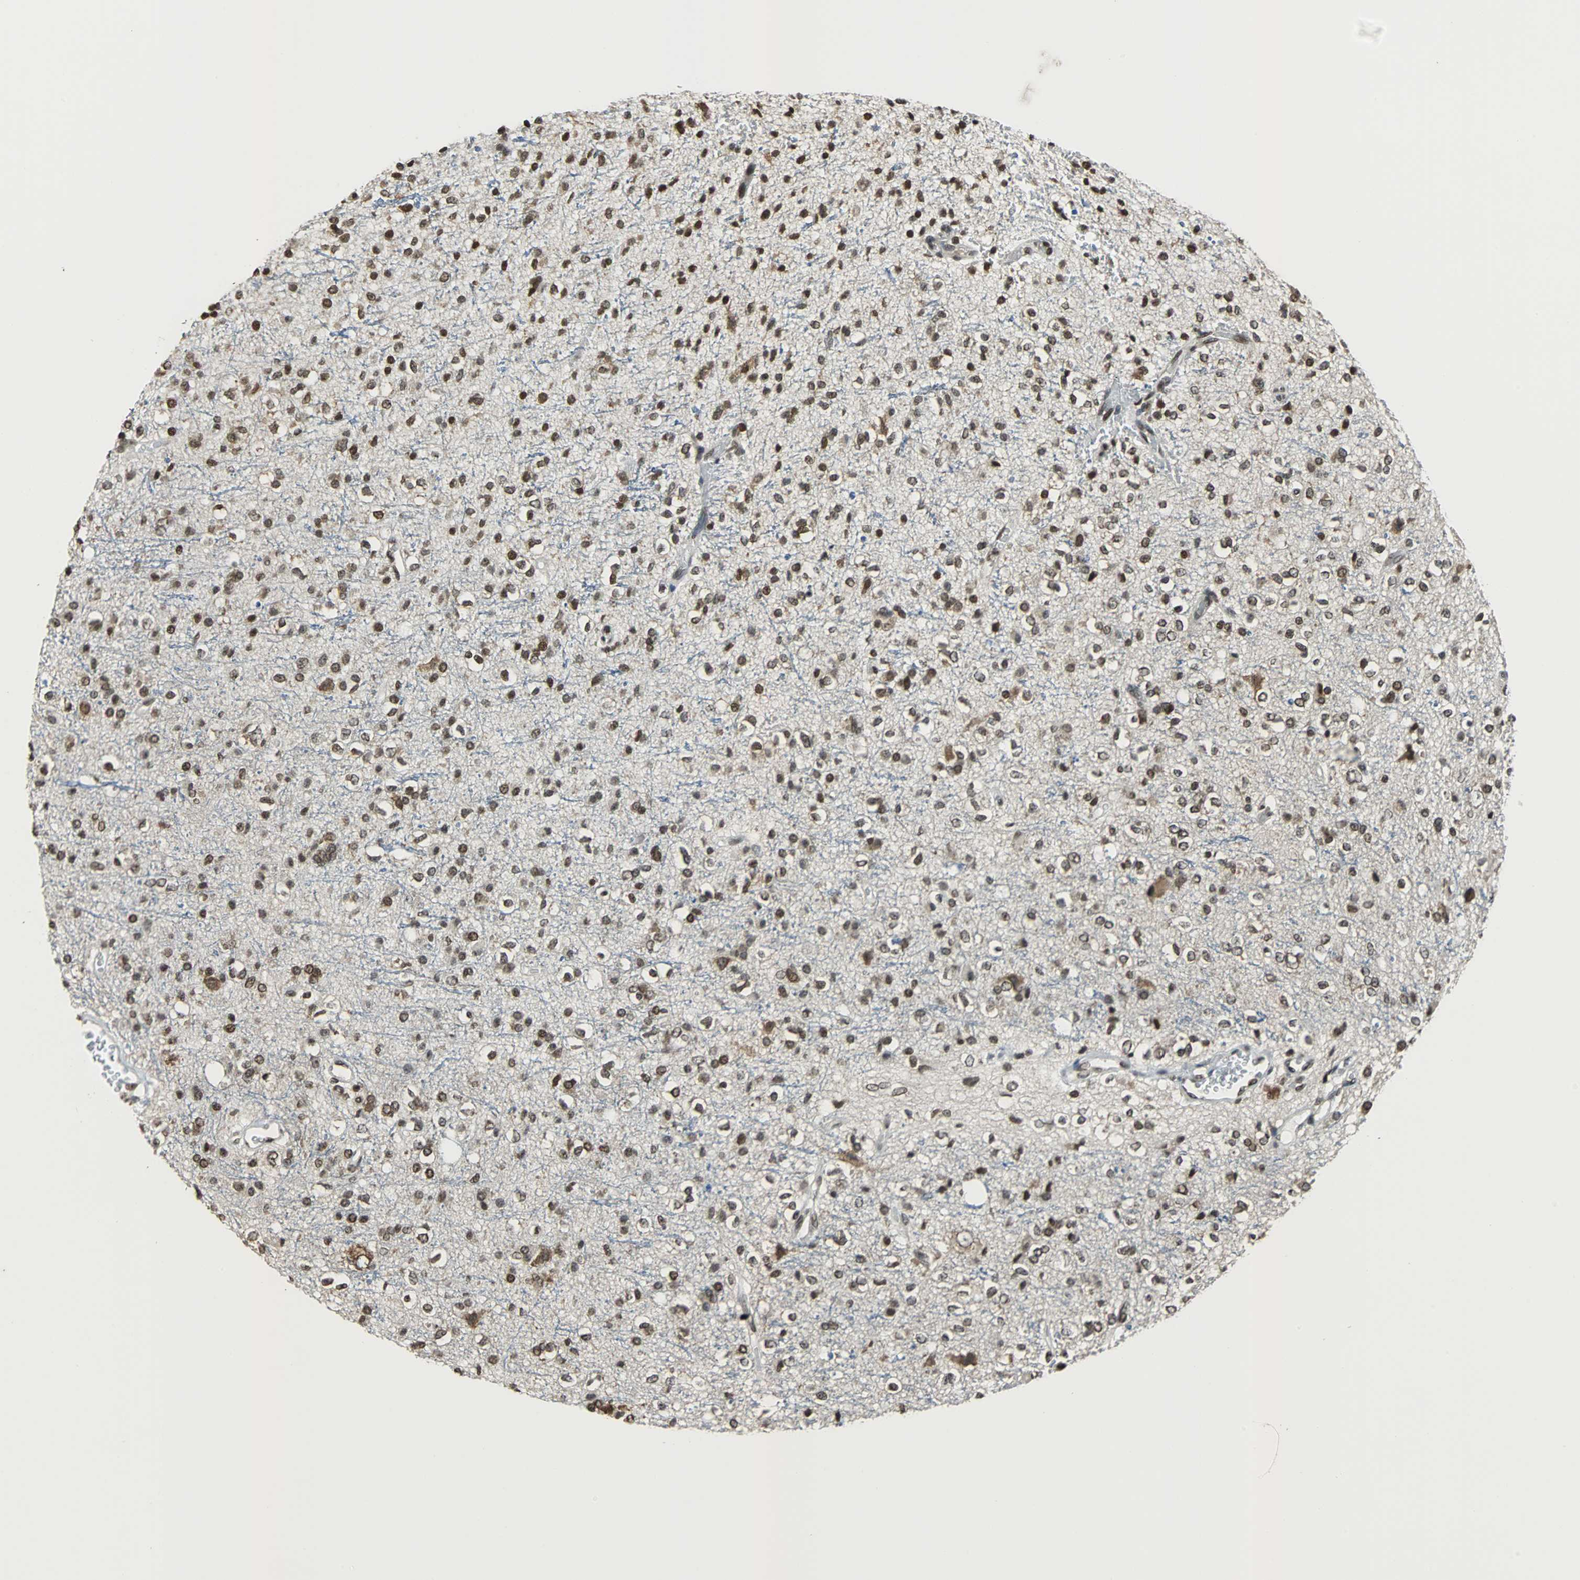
{"staining": {"intensity": "strong", "quantity": ">75%", "location": "nuclear"}, "tissue": "glioma", "cell_type": "Tumor cells", "image_type": "cancer", "snomed": [{"axis": "morphology", "description": "Glioma, malignant, High grade"}, {"axis": "topography", "description": "Brain"}], "caption": "Immunohistochemistry image of neoplastic tissue: high-grade glioma (malignant) stained using immunohistochemistry (IHC) shows high levels of strong protein expression localized specifically in the nuclear of tumor cells, appearing as a nuclear brown color.", "gene": "REST", "patient": {"sex": "male", "age": 47}}